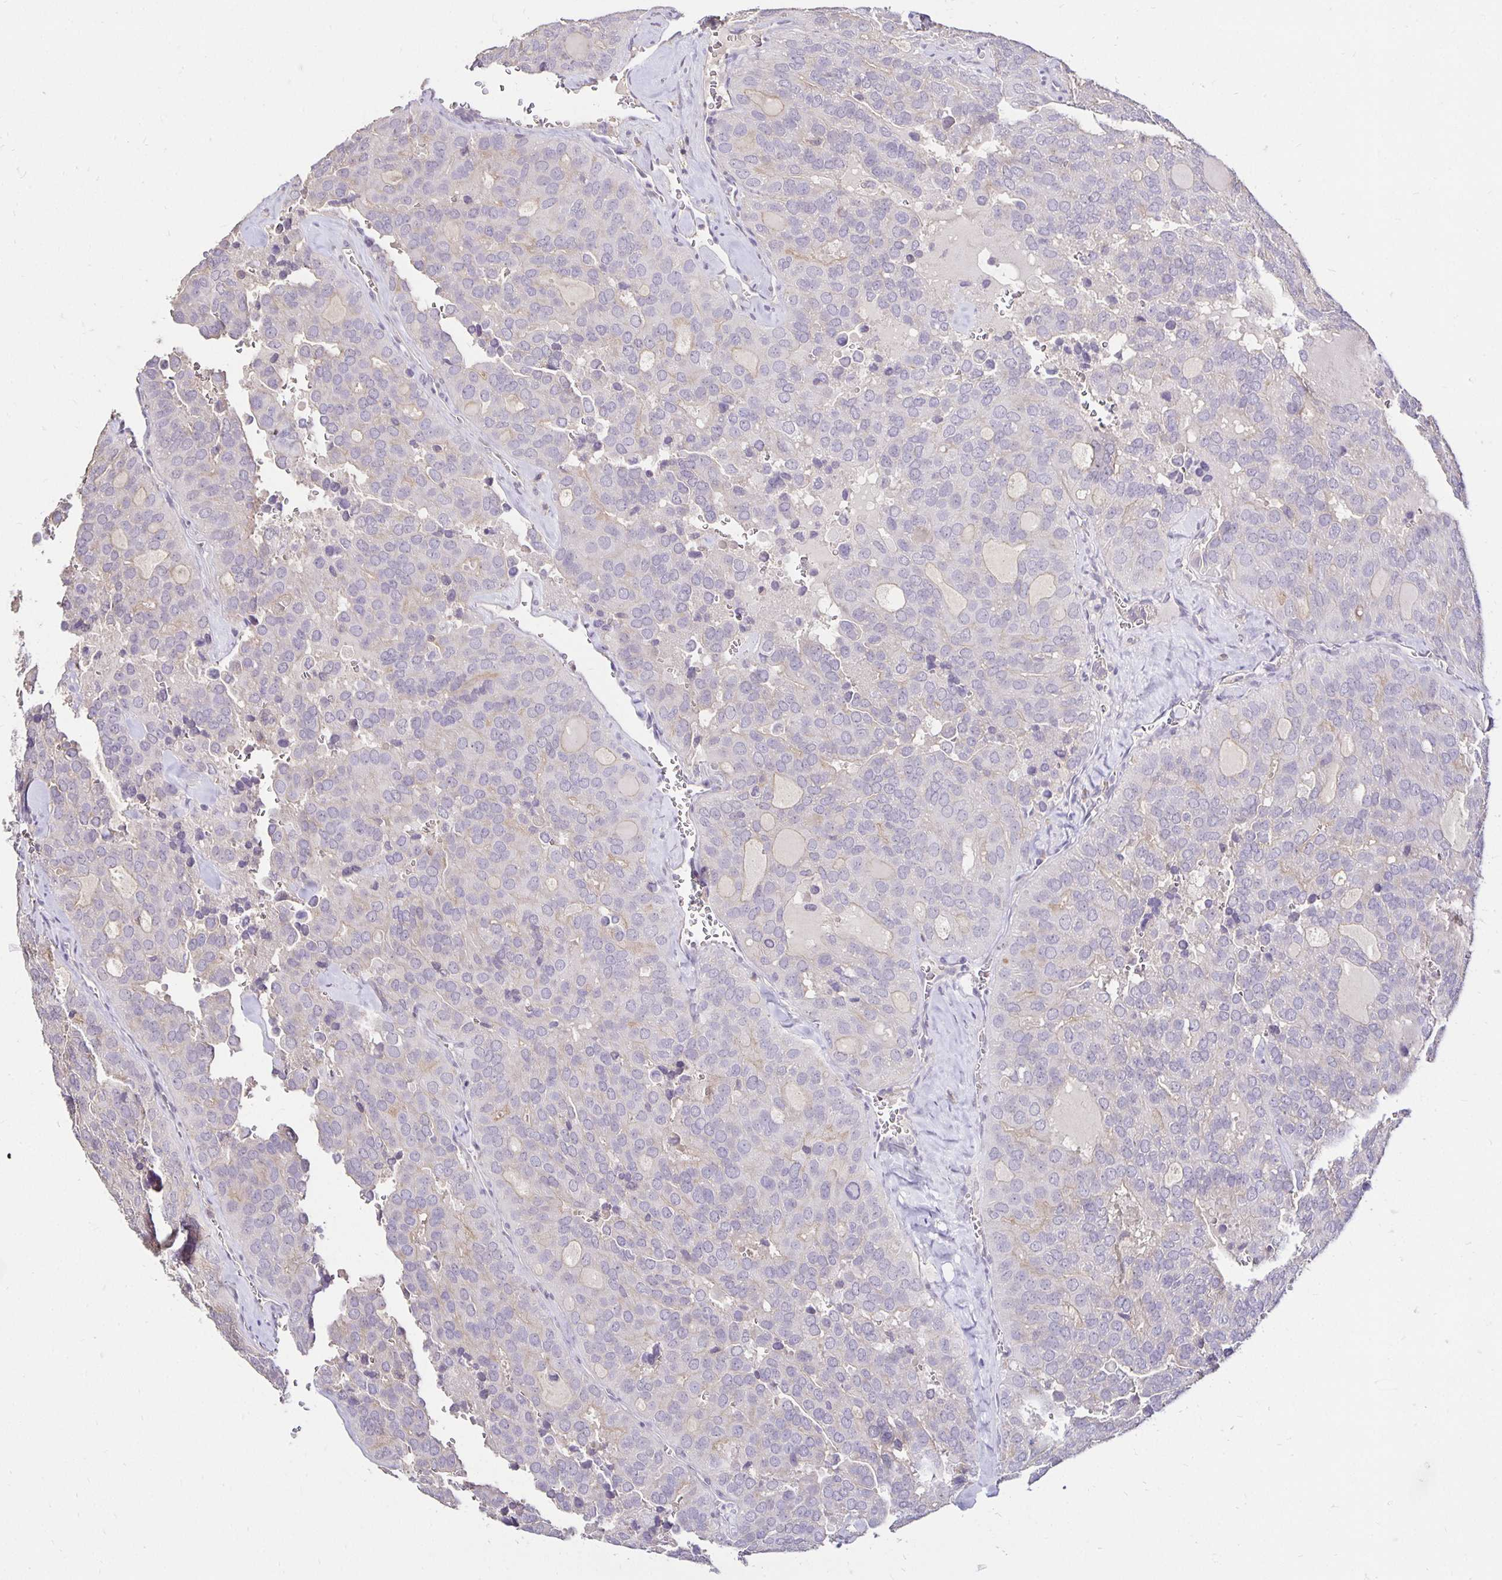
{"staining": {"intensity": "negative", "quantity": "none", "location": "none"}, "tissue": "thyroid cancer", "cell_type": "Tumor cells", "image_type": "cancer", "snomed": [{"axis": "morphology", "description": "Follicular adenoma carcinoma, NOS"}, {"axis": "topography", "description": "Thyroid gland"}], "caption": "Immunohistochemistry micrograph of neoplastic tissue: thyroid cancer stained with DAB exhibits no significant protein positivity in tumor cells.", "gene": "PNPLA3", "patient": {"sex": "male", "age": 75}}